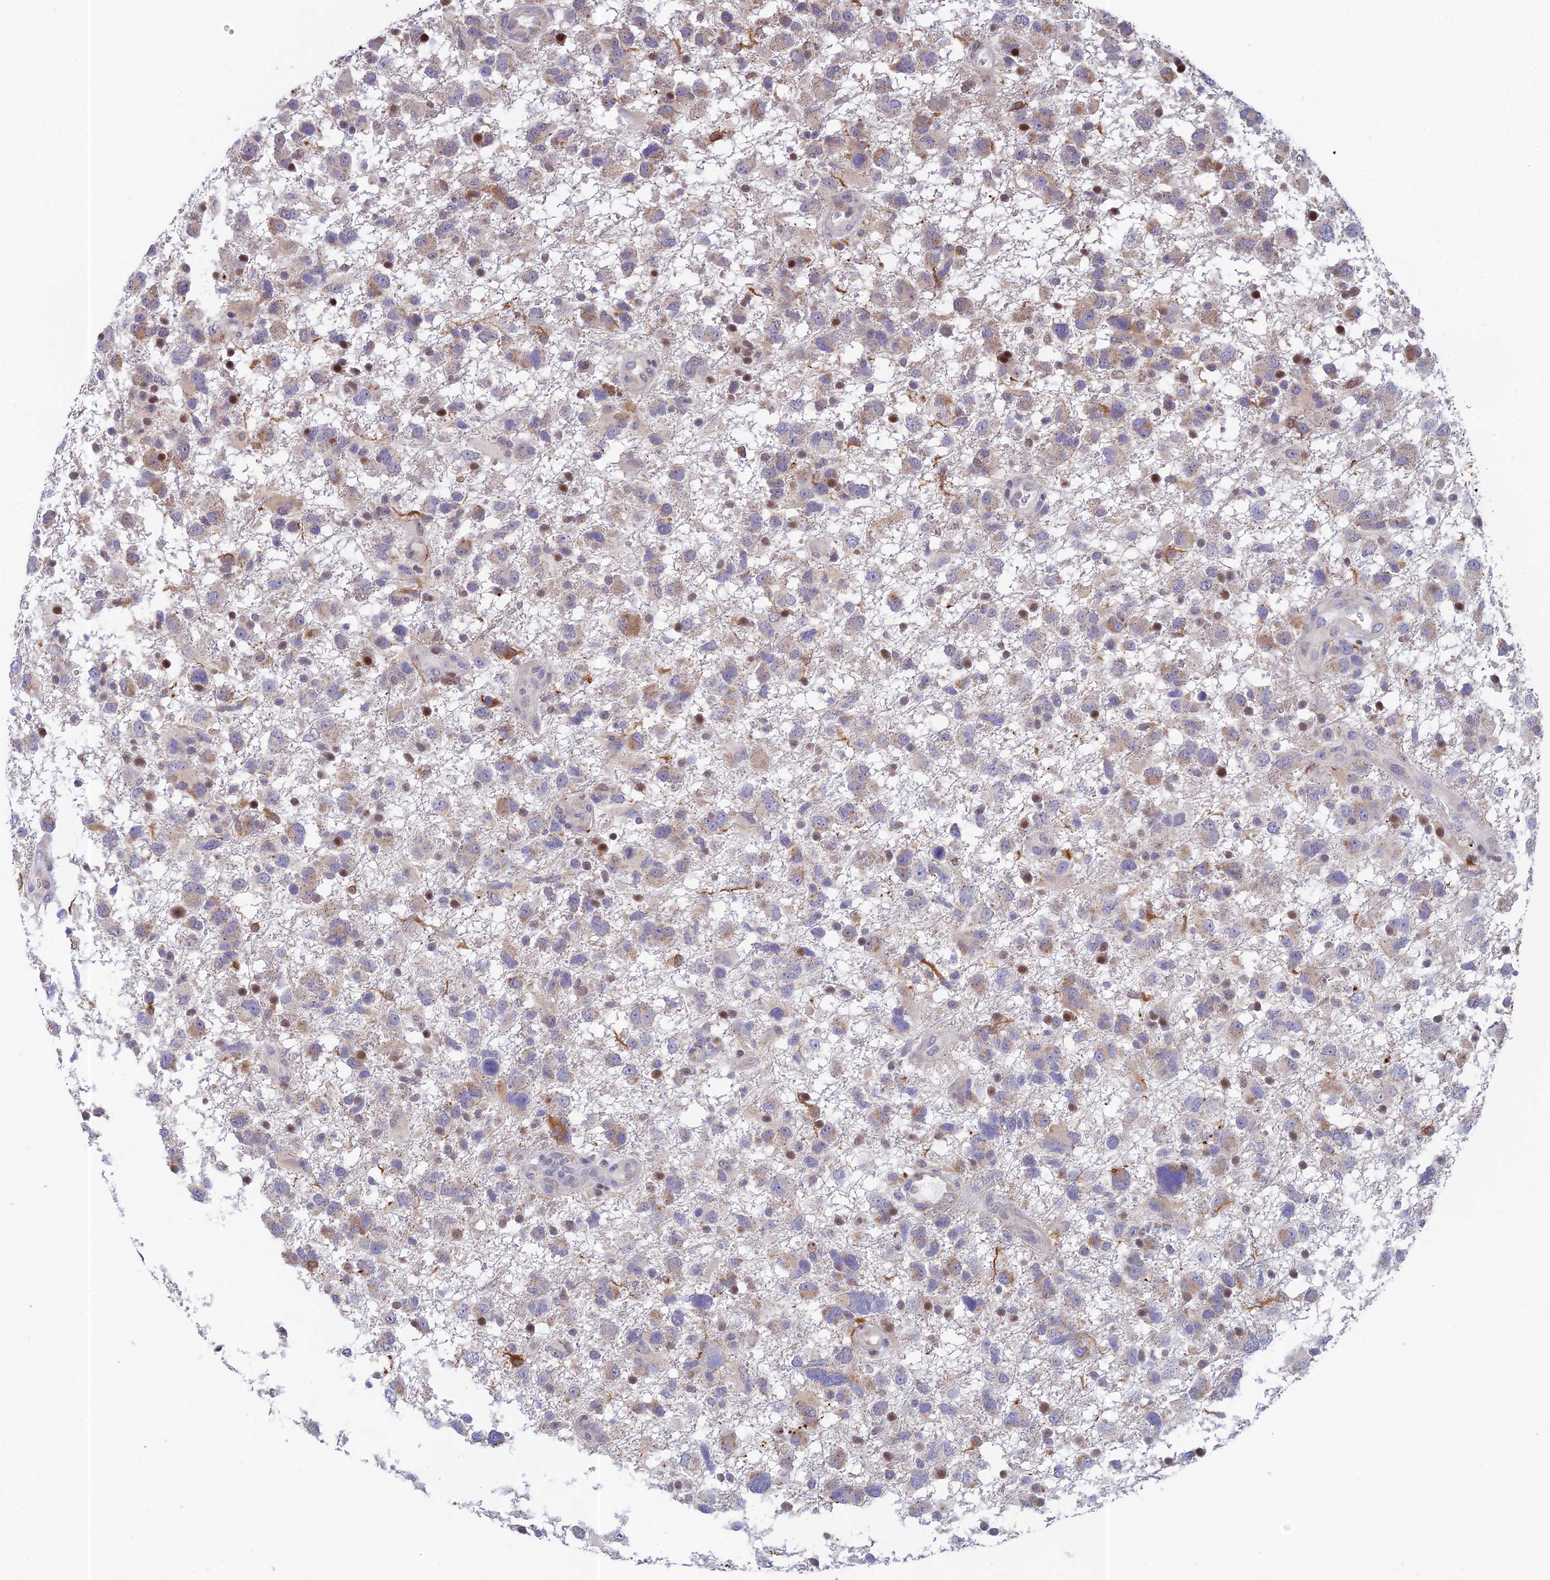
{"staining": {"intensity": "moderate", "quantity": "25%-75%", "location": "cytoplasmic/membranous,nuclear"}, "tissue": "glioma", "cell_type": "Tumor cells", "image_type": "cancer", "snomed": [{"axis": "morphology", "description": "Glioma, malignant, High grade"}, {"axis": "topography", "description": "Brain"}], "caption": "Immunohistochemical staining of human malignant glioma (high-grade) demonstrates medium levels of moderate cytoplasmic/membranous and nuclear expression in about 25%-75% of tumor cells. (brown staining indicates protein expression, while blue staining denotes nuclei).", "gene": "MRPL17", "patient": {"sex": "male", "age": 61}}